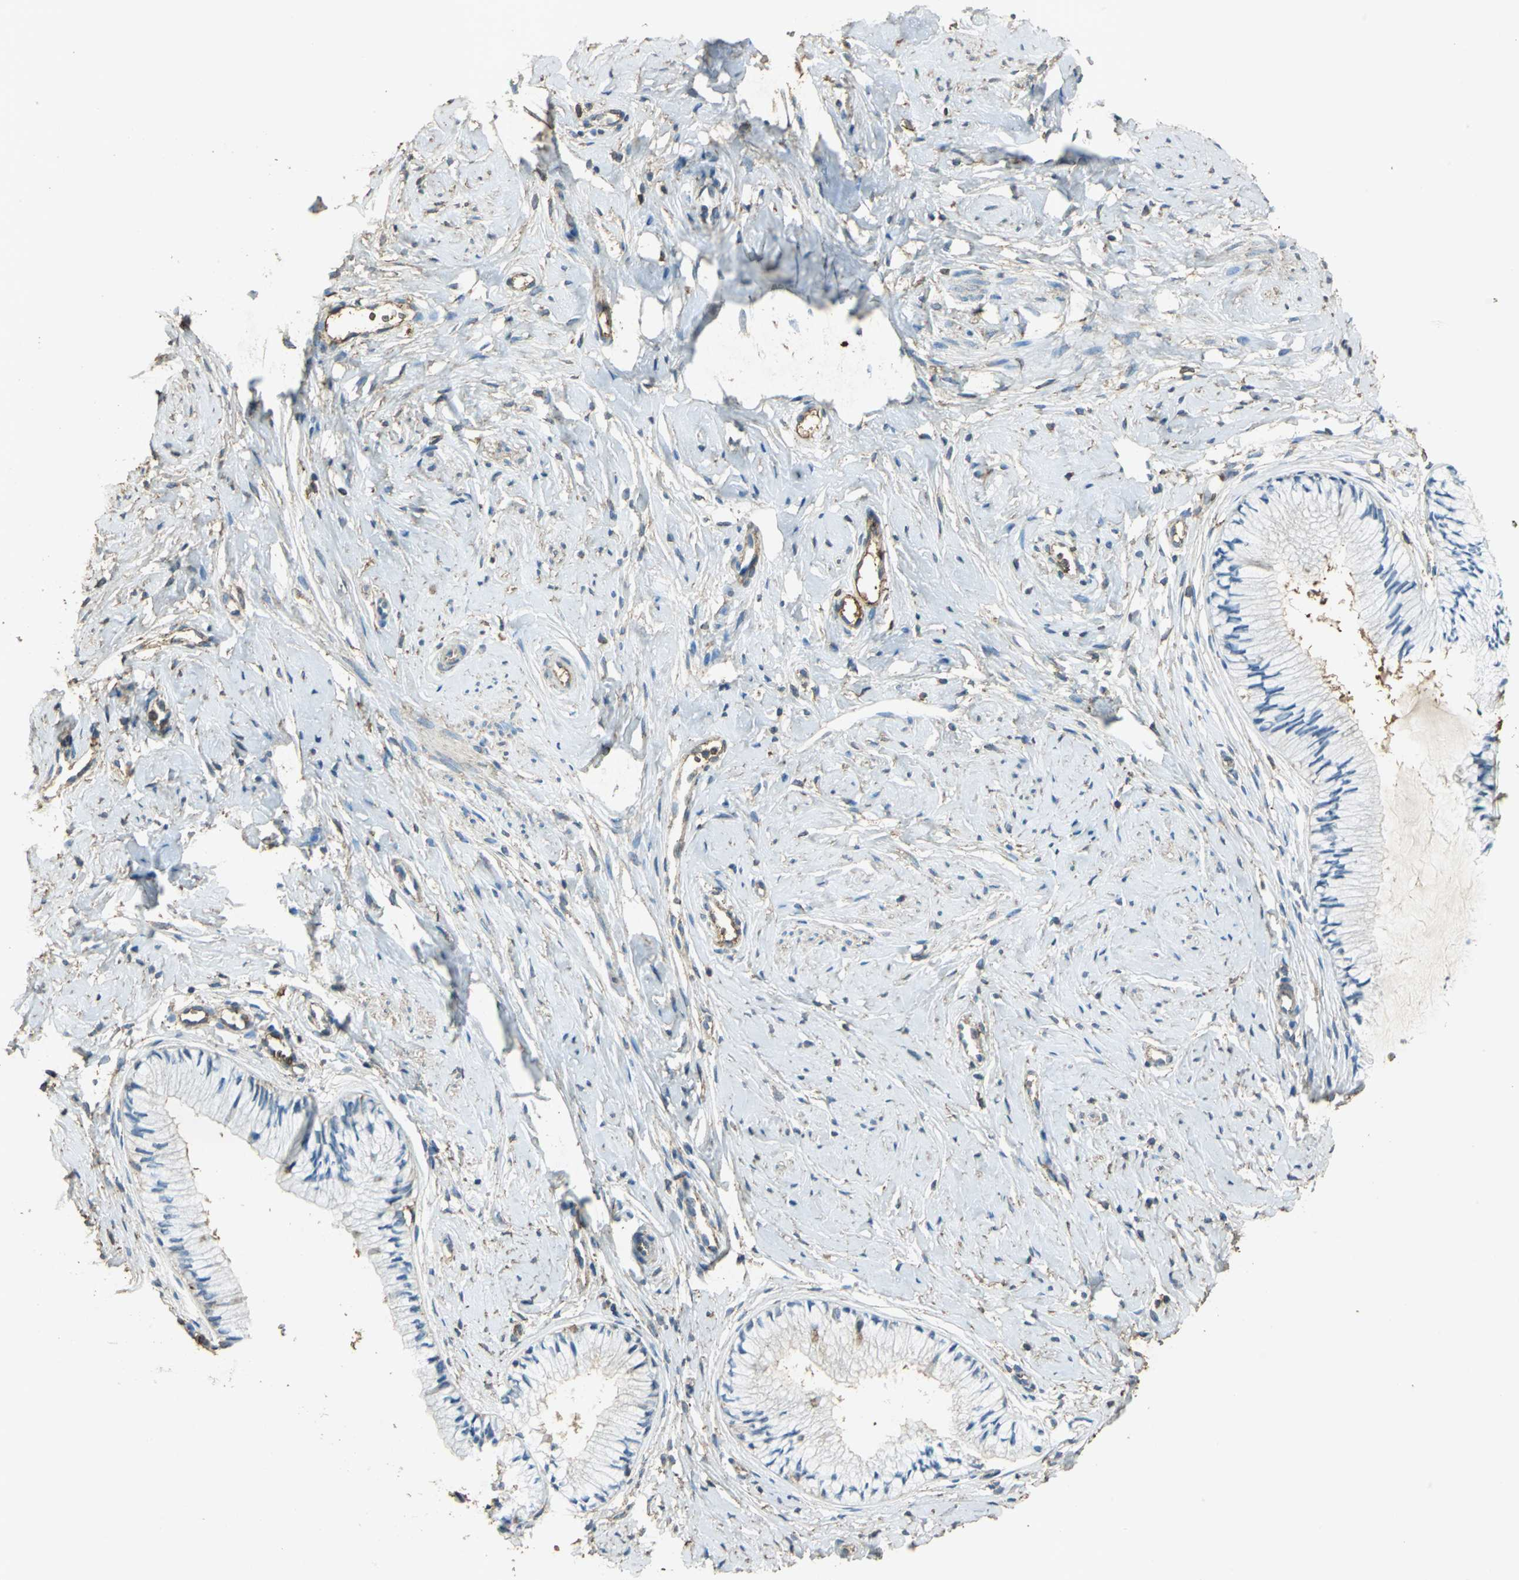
{"staining": {"intensity": "negative", "quantity": "none", "location": "none"}, "tissue": "cervix", "cell_type": "Glandular cells", "image_type": "normal", "snomed": [{"axis": "morphology", "description": "Normal tissue, NOS"}, {"axis": "topography", "description": "Cervix"}], "caption": "This is a micrograph of immunohistochemistry staining of benign cervix, which shows no expression in glandular cells. Brightfield microscopy of IHC stained with DAB (3,3'-diaminobenzidine) (brown) and hematoxylin (blue), captured at high magnification.", "gene": "TRAPPC2", "patient": {"sex": "female", "age": 46}}